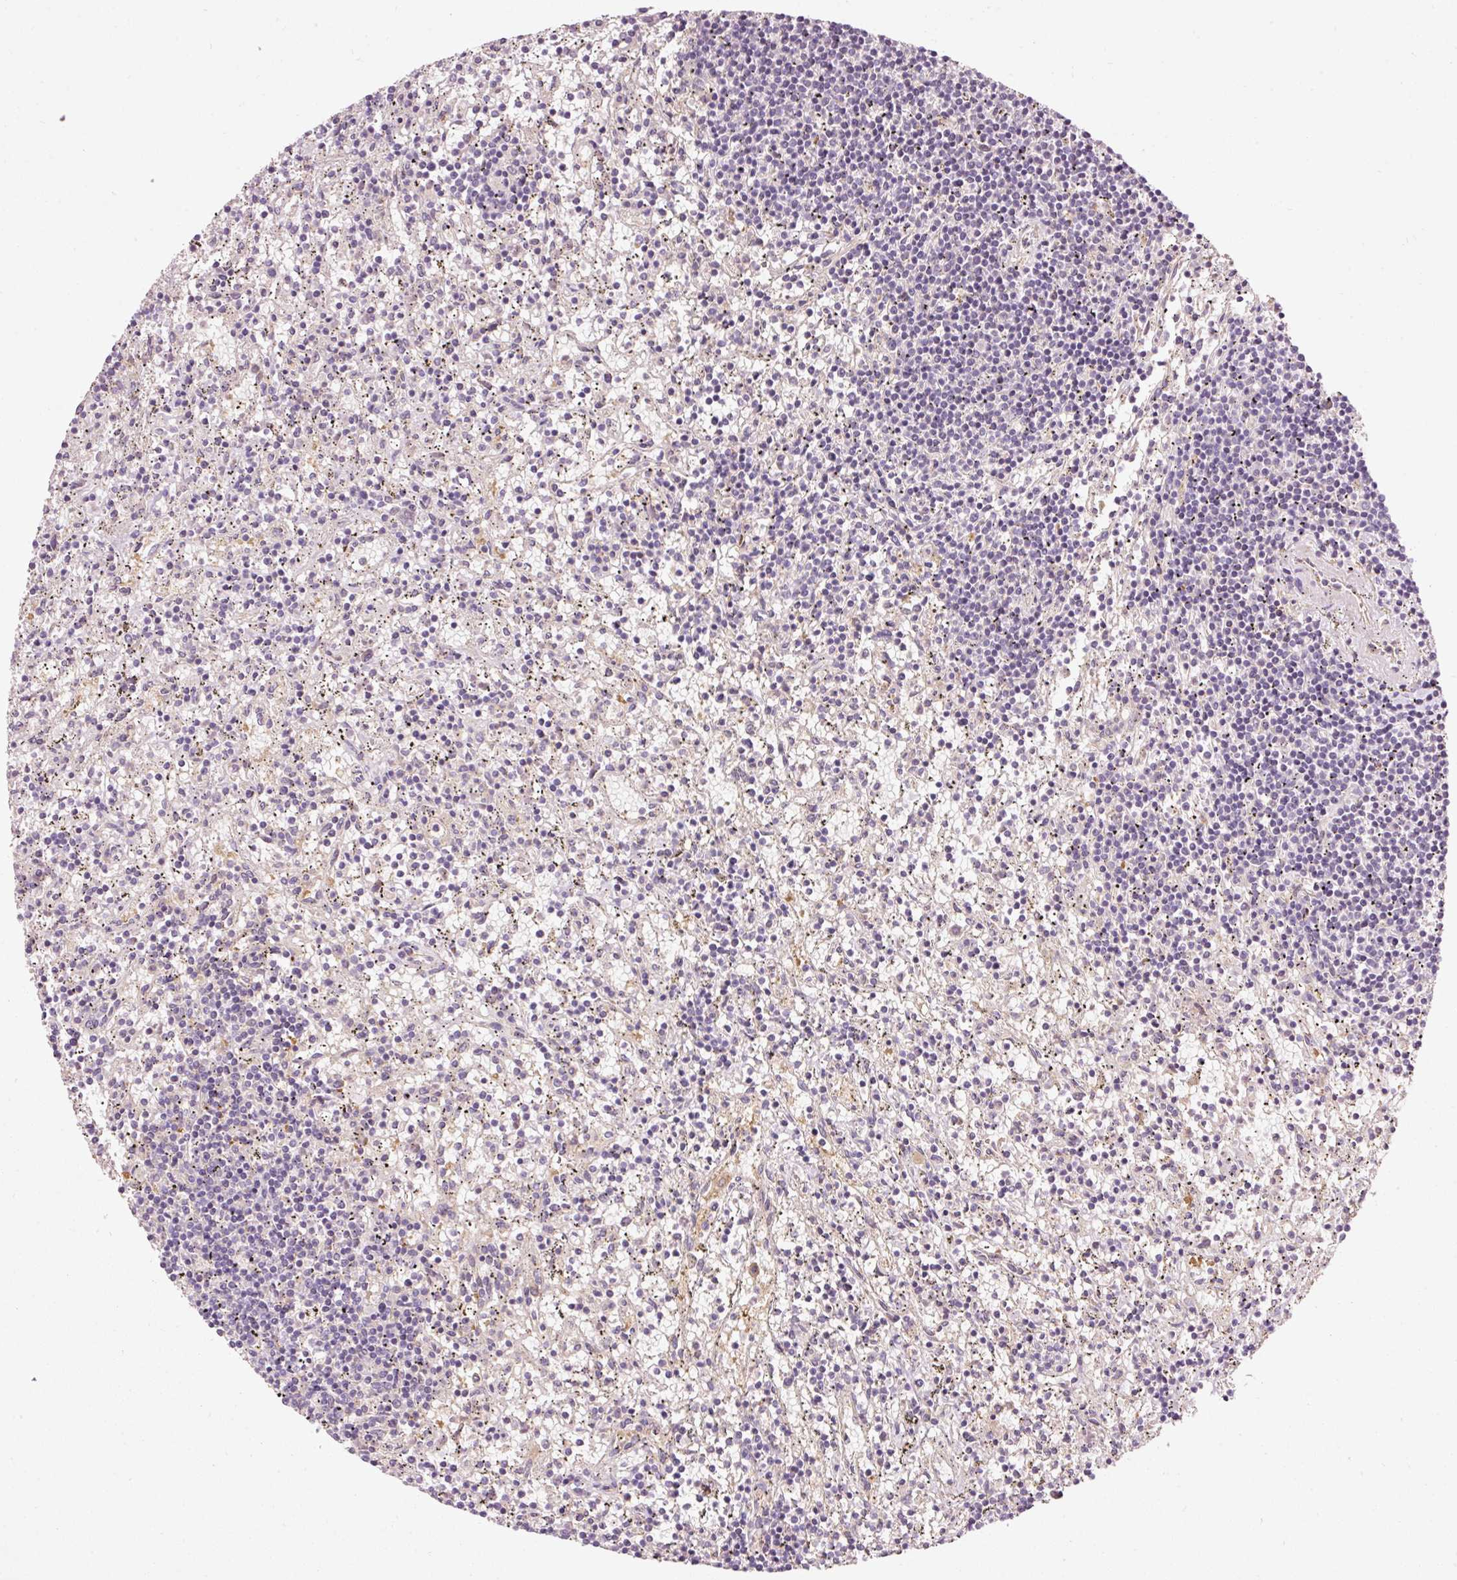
{"staining": {"intensity": "negative", "quantity": "none", "location": "none"}, "tissue": "lymphoma", "cell_type": "Tumor cells", "image_type": "cancer", "snomed": [{"axis": "morphology", "description": "Malignant lymphoma, non-Hodgkin's type, Low grade"}, {"axis": "topography", "description": "Spleen"}], "caption": "This is an immunohistochemistry (IHC) histopathology image of human lymphoma. There is no staining in tumor cells.", "gene": "NAPA", "patient": {"sex": "male", "age": 76}}